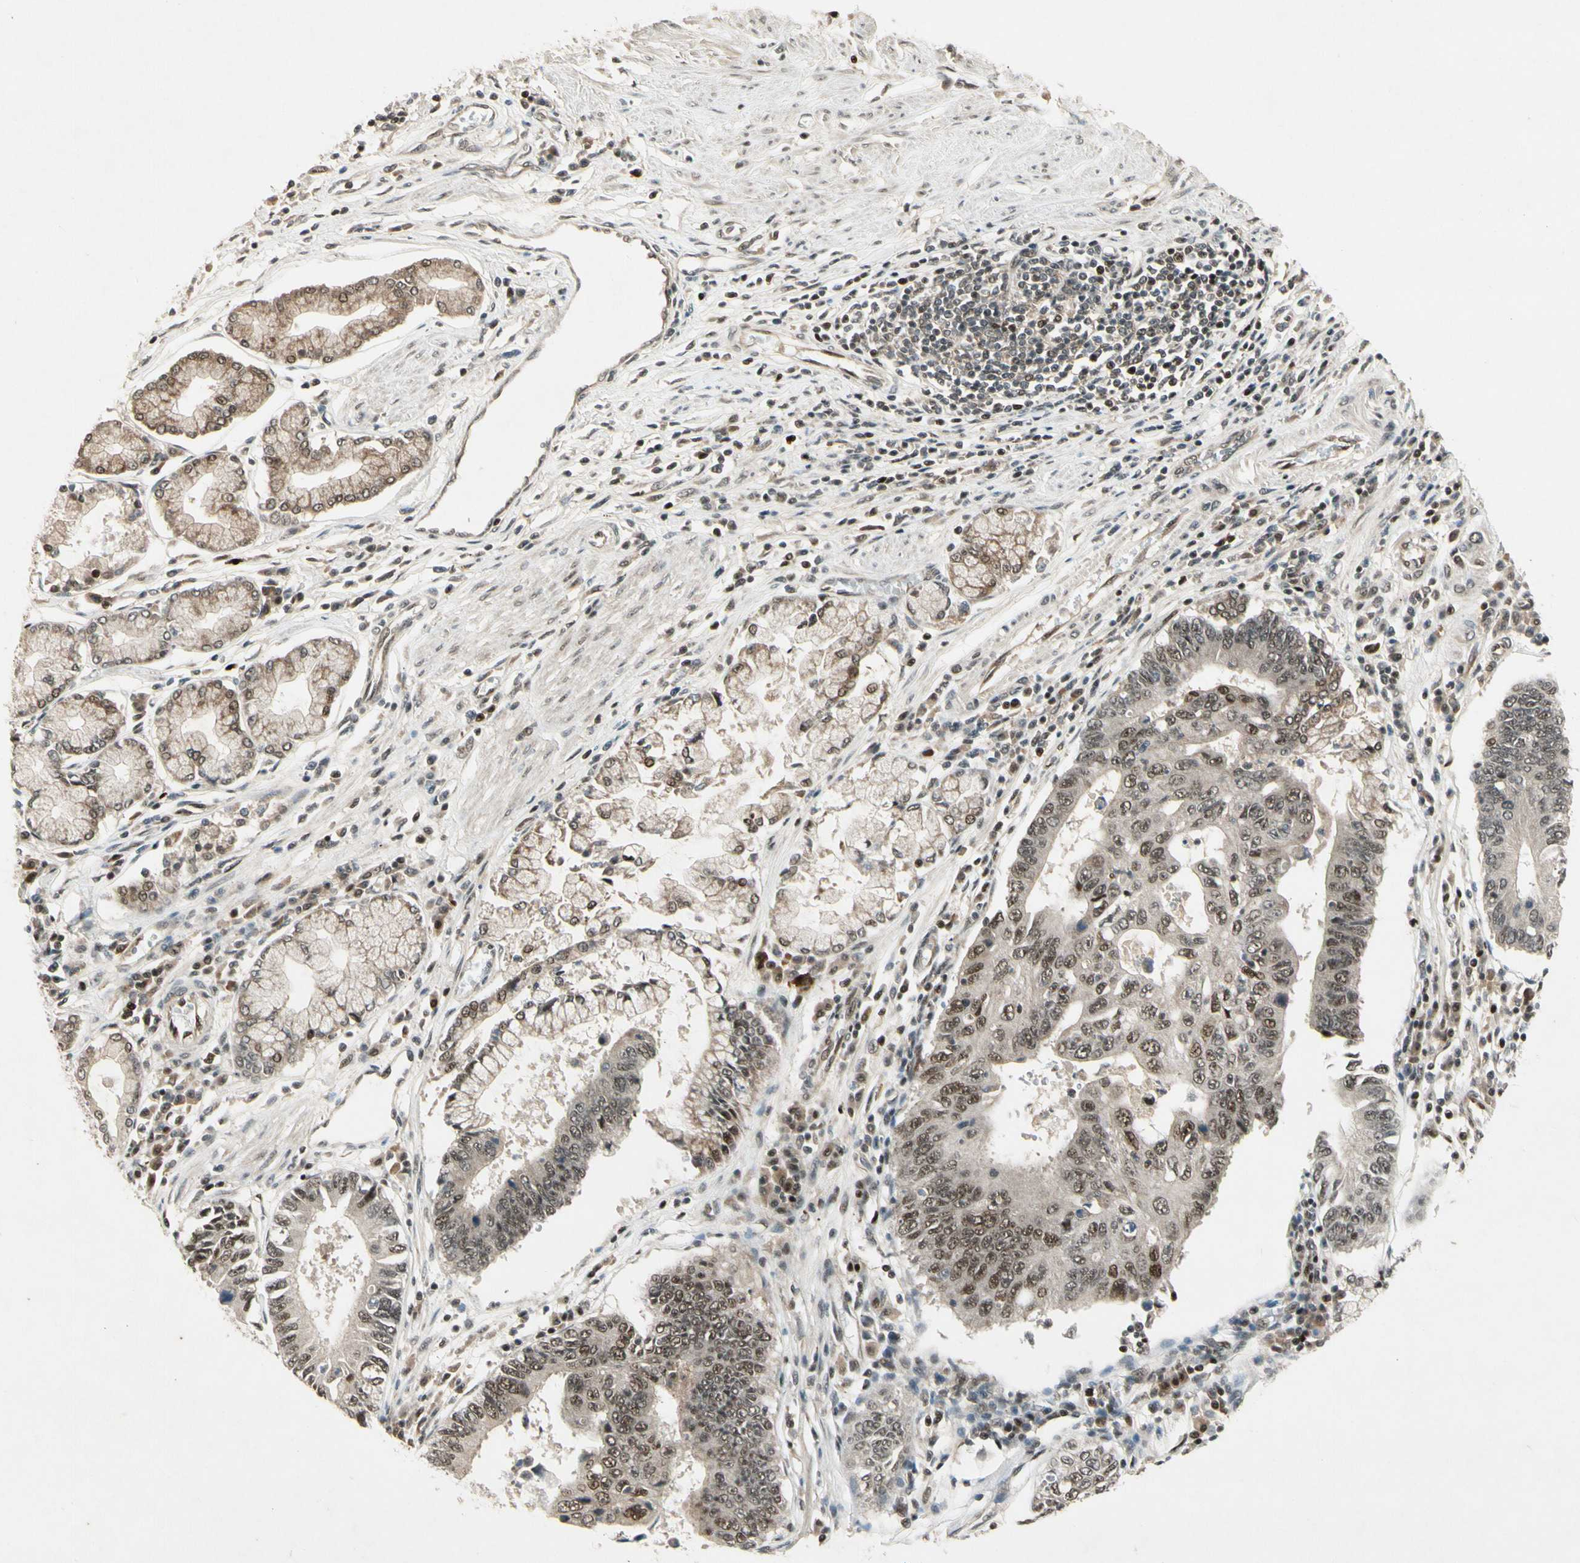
{"staining": {"intensity": "moderate", "quantity": ">75%", "location": "nuclear"}, "tissue": "stomach cancer", "cell_type": "Tumor cells", "image_type": "cancer", "snomed": [{"axis": "morphology", "description": "Adenocarcinoma, NOS"}, {"axis": "topography", "description": "Stomach"}], "caption": "Immunohistochemistry of stomach adenocarcinoma shows medium levels of moderate nuclear positivity in approximately >75% of tumor cells. The protein is shown in brown color, while the nuclei are stained blue.", "gene": "CDK11A", "patient": {"sex": "male", "age": 59}}